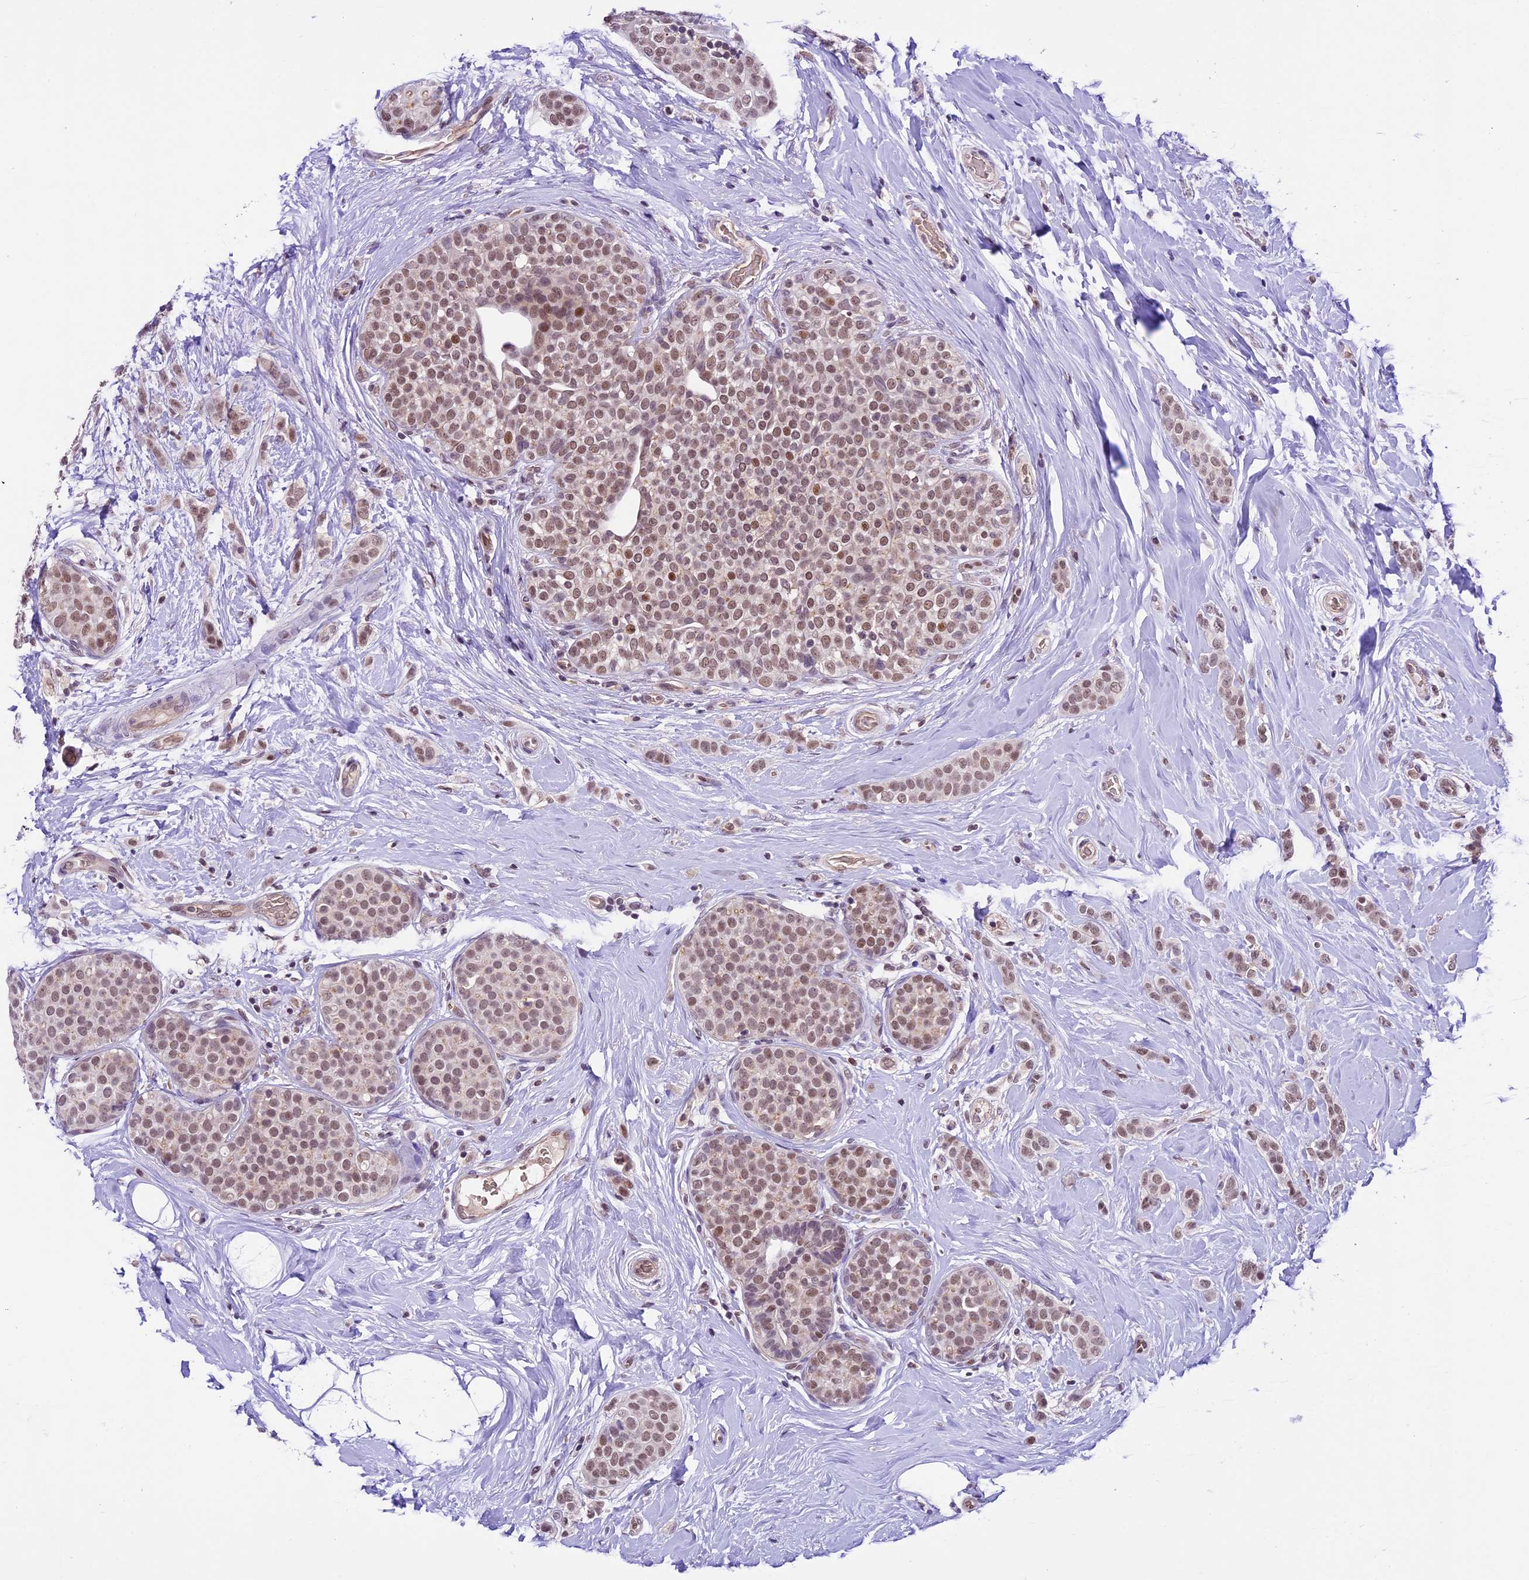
{"staining": {"intensity": "weak", "quantity": ">75%", "location": "nuclear"}, "tissue": "breast cancer", "cell_type": "Tumor cells", "image_type": "cancer", "snomed": [{"axis": "morphology", "description": "Lobular carcinoma, in situ"}, {"axis": "morphology", "description": "Lobular carcinoma"}, {"axis": "topography", "description": "Breast"}], "caption": "Brown immunohistochemical staining in breast cancer shows weak nuclear expression in about >75% of tumor cells.", "gene": "SHKBP1", "patient": {"sex": "female", "age": 41}}